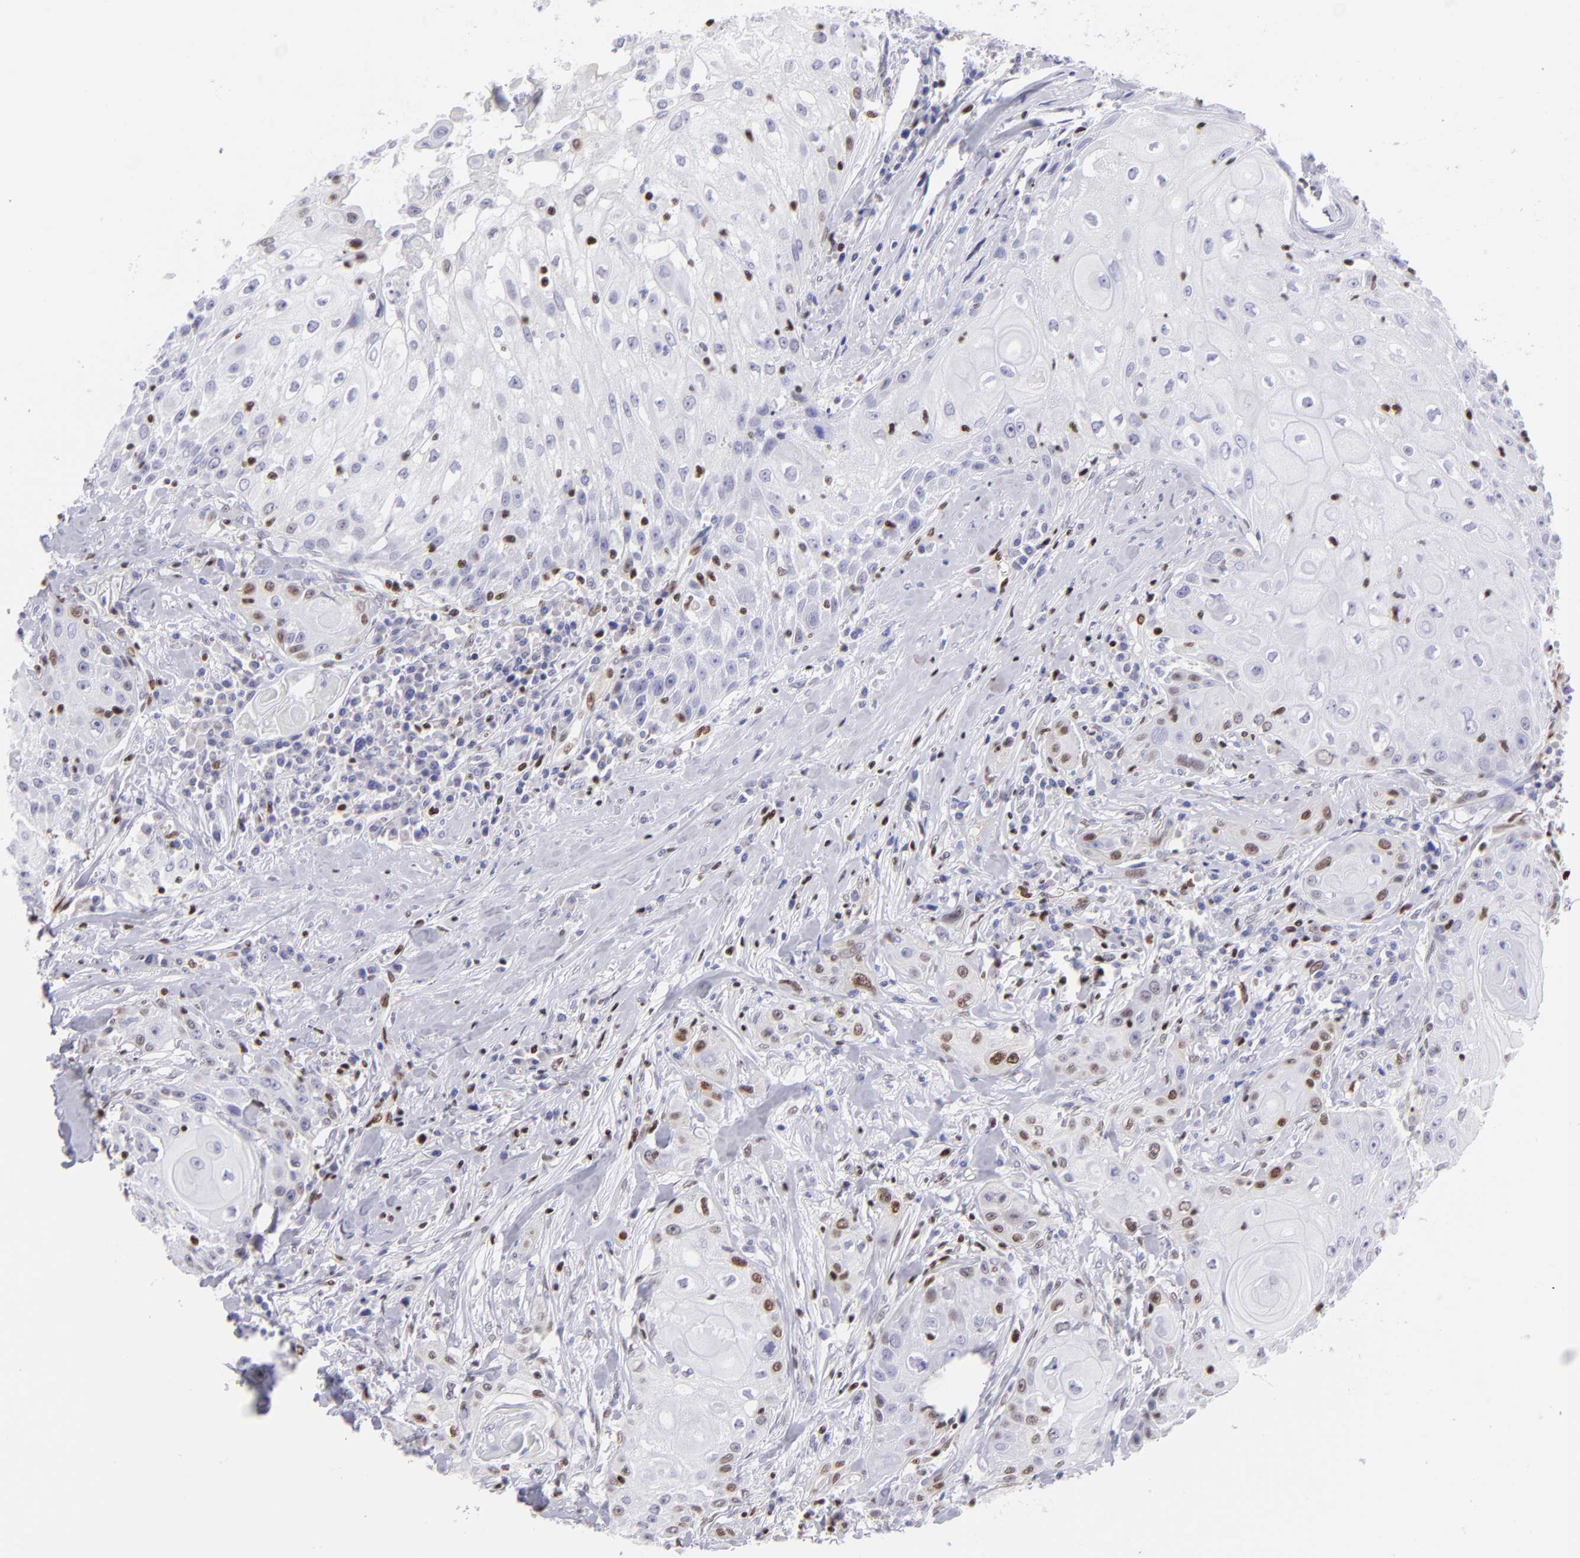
{"staining": {"intensity": "weak", "quantity": "<25%", "location": "nuclear"}, "tissue": "head and neck cancer", "cell_type": "Tumor cells", "image_type": "cancer", "snomed": [{"axis": "morphology", "description": "Squamous cell carcinoma, NOS"}, {"axis": "topography", "description": "Oral tissue"}, {"axis": "topography", "description": "Head-Neck"}], "caption": "High magnification brightfield microscopy of squamous cell carcinoma (head and neck) stained with DAB (brown) and counterstained with hematoxylin (blue): tumor cells show no significant staining.", "gene": "ETS1", "patient": {"sex": "female", "age": 82}}